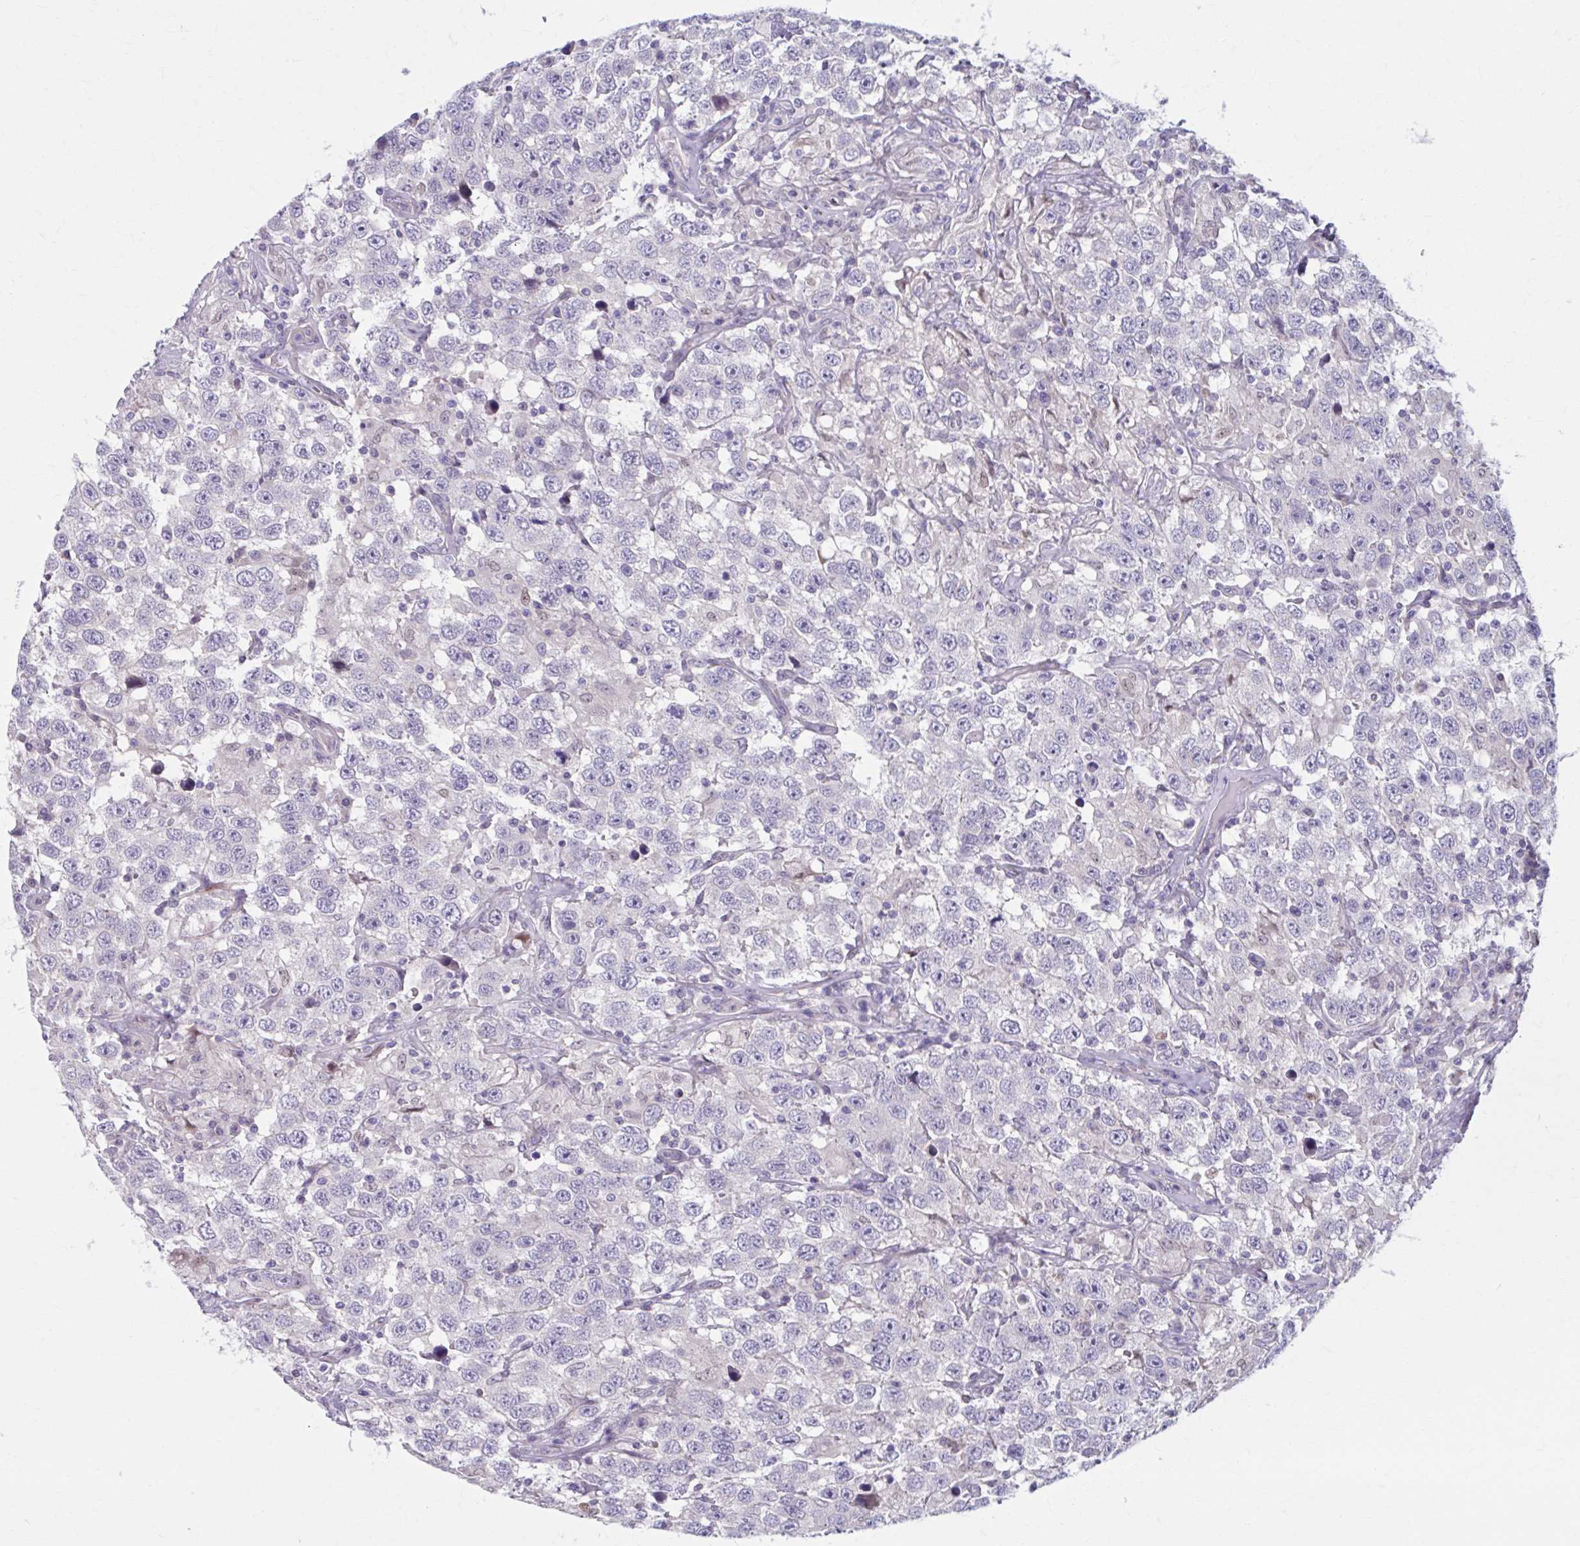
{"staining": {"intensity": "negative", "quantity": "none", "location": "none"}, "tissue": "testis cancer", "cell_type": "Tumor cells", "image_type": "cancer", "snomed": [{"axis": "morphology", "description": "Seminoma, NOS"}, {"axis": "topography", "description": "Testis"}], "caption": "Seminoma (testis) stained for a protein using immunohistochemistry reveals no expression tumor cells.", "gene": "CHST3", "patient": {"sex": "male", "age": 41}}